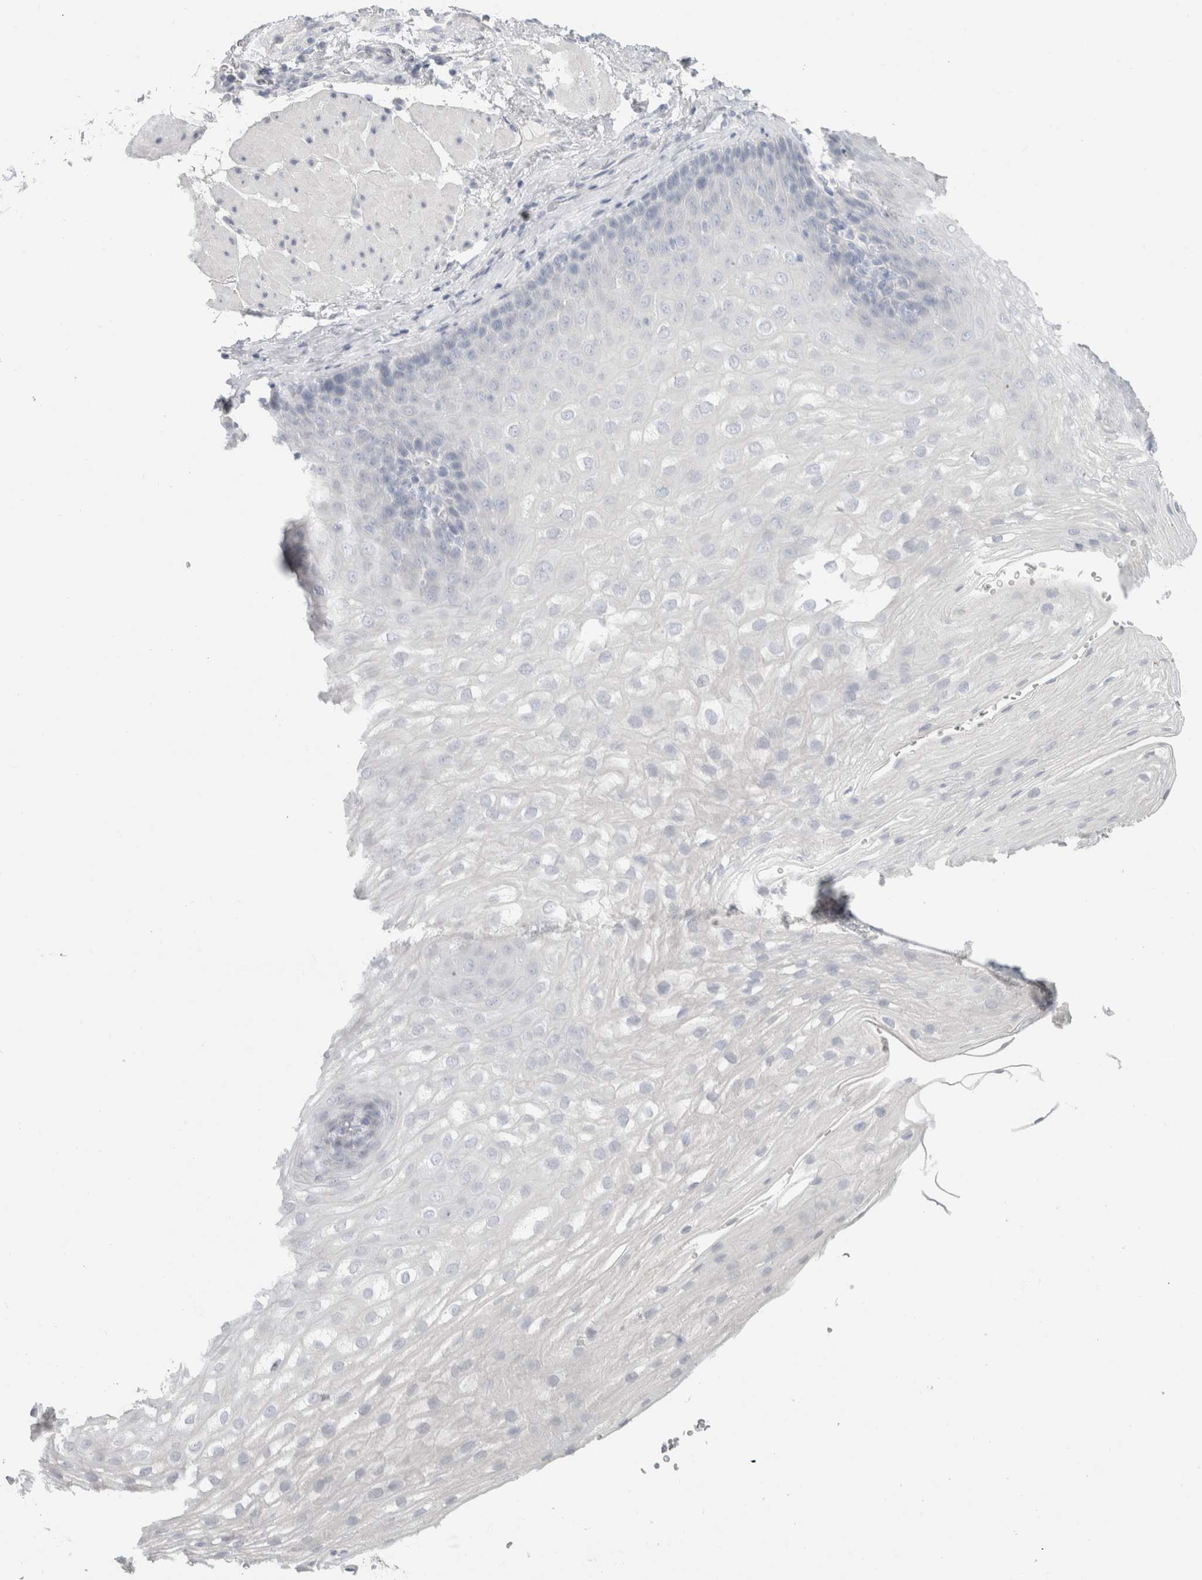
{"staining": {"intensity": "negative", "quantity": "none", "location": "none"}, "tissue": "esophagus", "cell_type": "Squamous epithelial cells", "image_type": "normal", "snomed": [{"axis": "morphology", "description": "Normal tissue, NOS"}, {"axis": "topography", "description": "Esophagus"}], "caption": "Image shows no significant protein expression in squamous epithelial cells of normal esophagus.", "gene": "SLC6A1", "patient": {"sex": "female", "age": 66}}